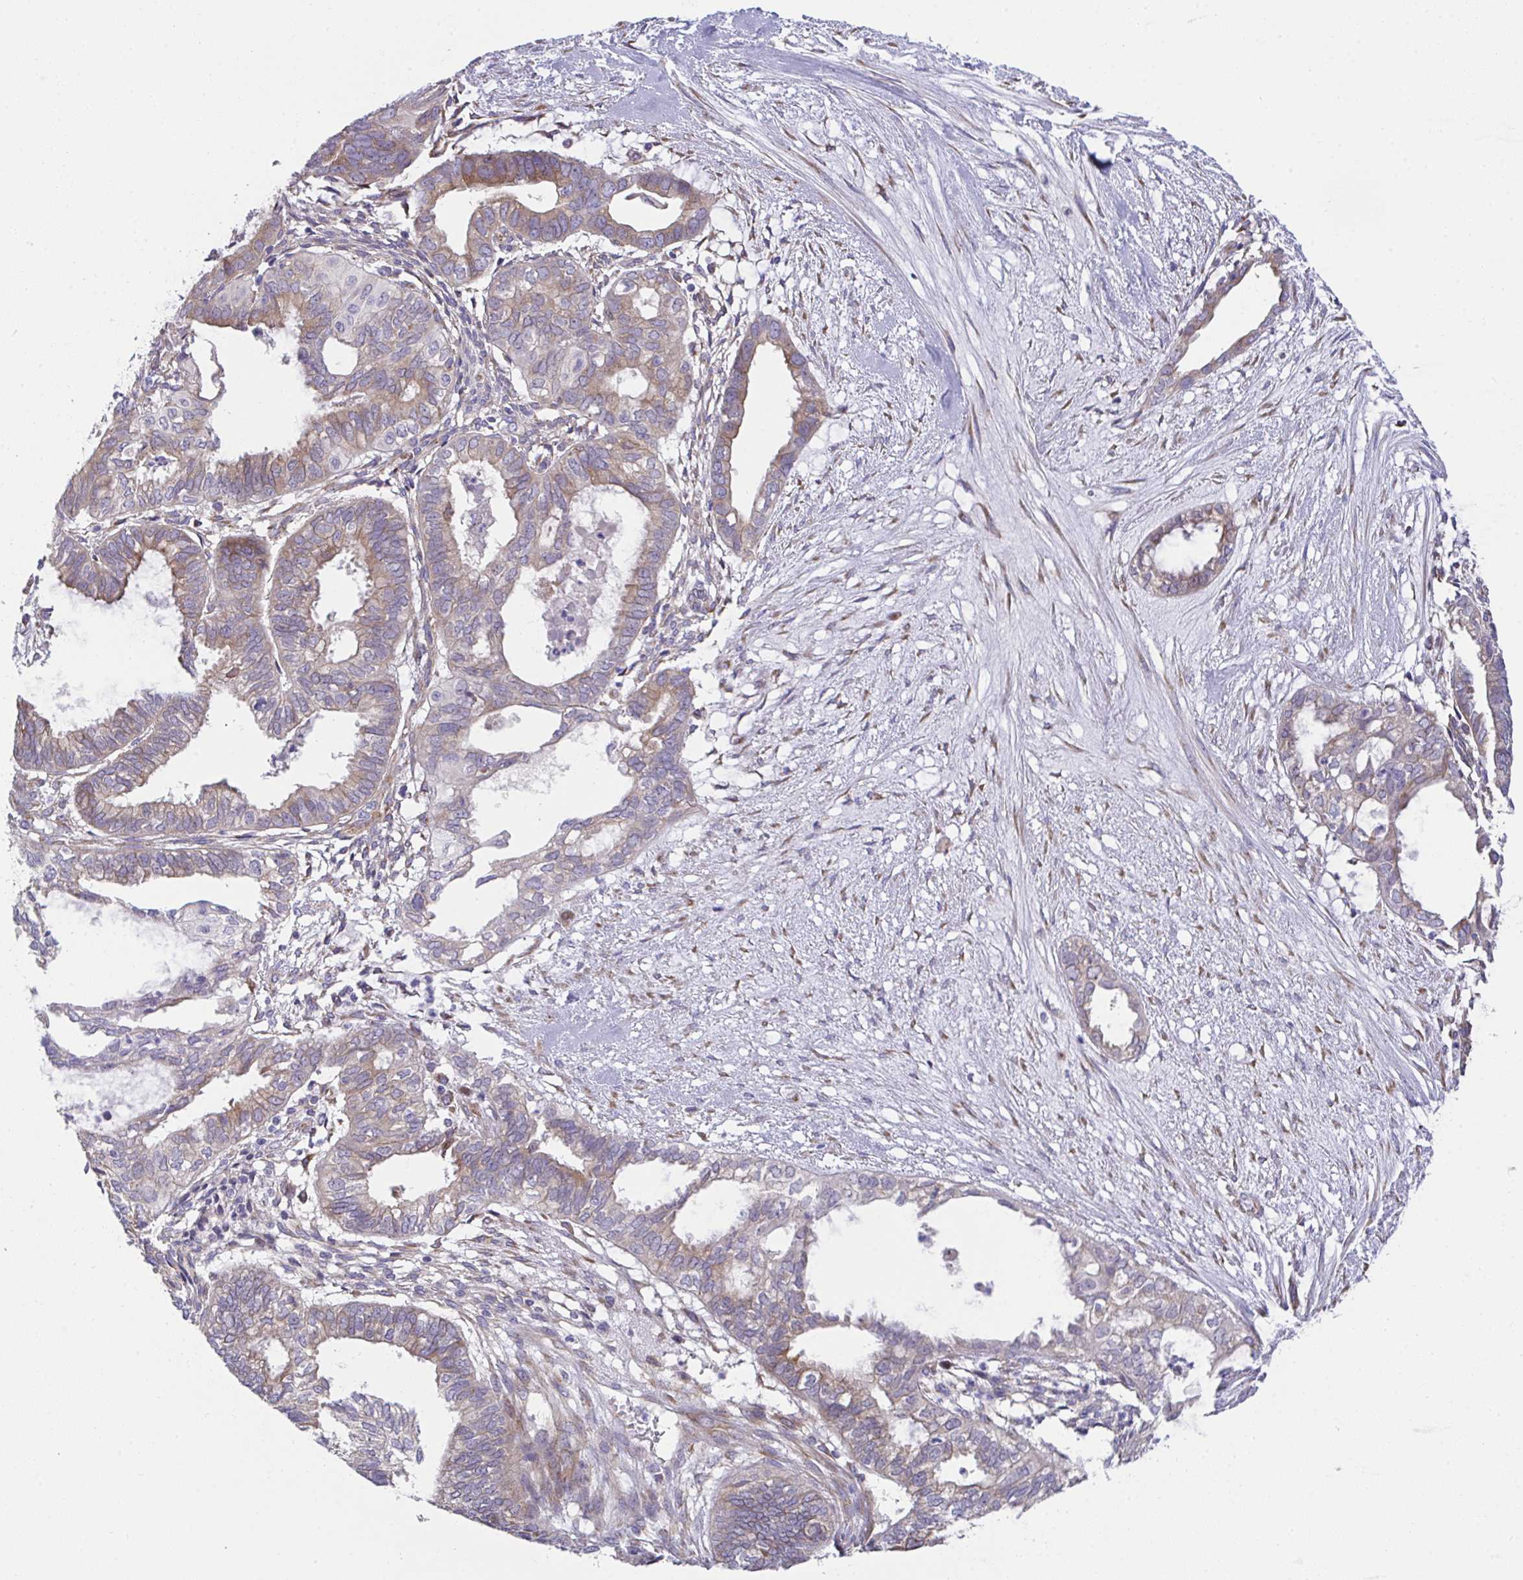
{"staining": {"intensity": "weak", "quantity": "25%-75%", "location": "cytoplasmic/membranous"}, "tissue": "ovarian cancer", "cell_type": "Tumor cells", "image_type": "cancer", "snomed": [{"axis": "morphology", "description": "Carcinoma, endometroid"}, {"axis": "topography", "description": "Ovary"}], "caption": "IHC (DAB) staining of human endometroid carcinoma (ovarian) reveals weak cytoplasmic/membranous protein expression in about 25%-75% of tumor cells.", "gene": "MIA3", "patient": {"sex": "female", "age": 64}}